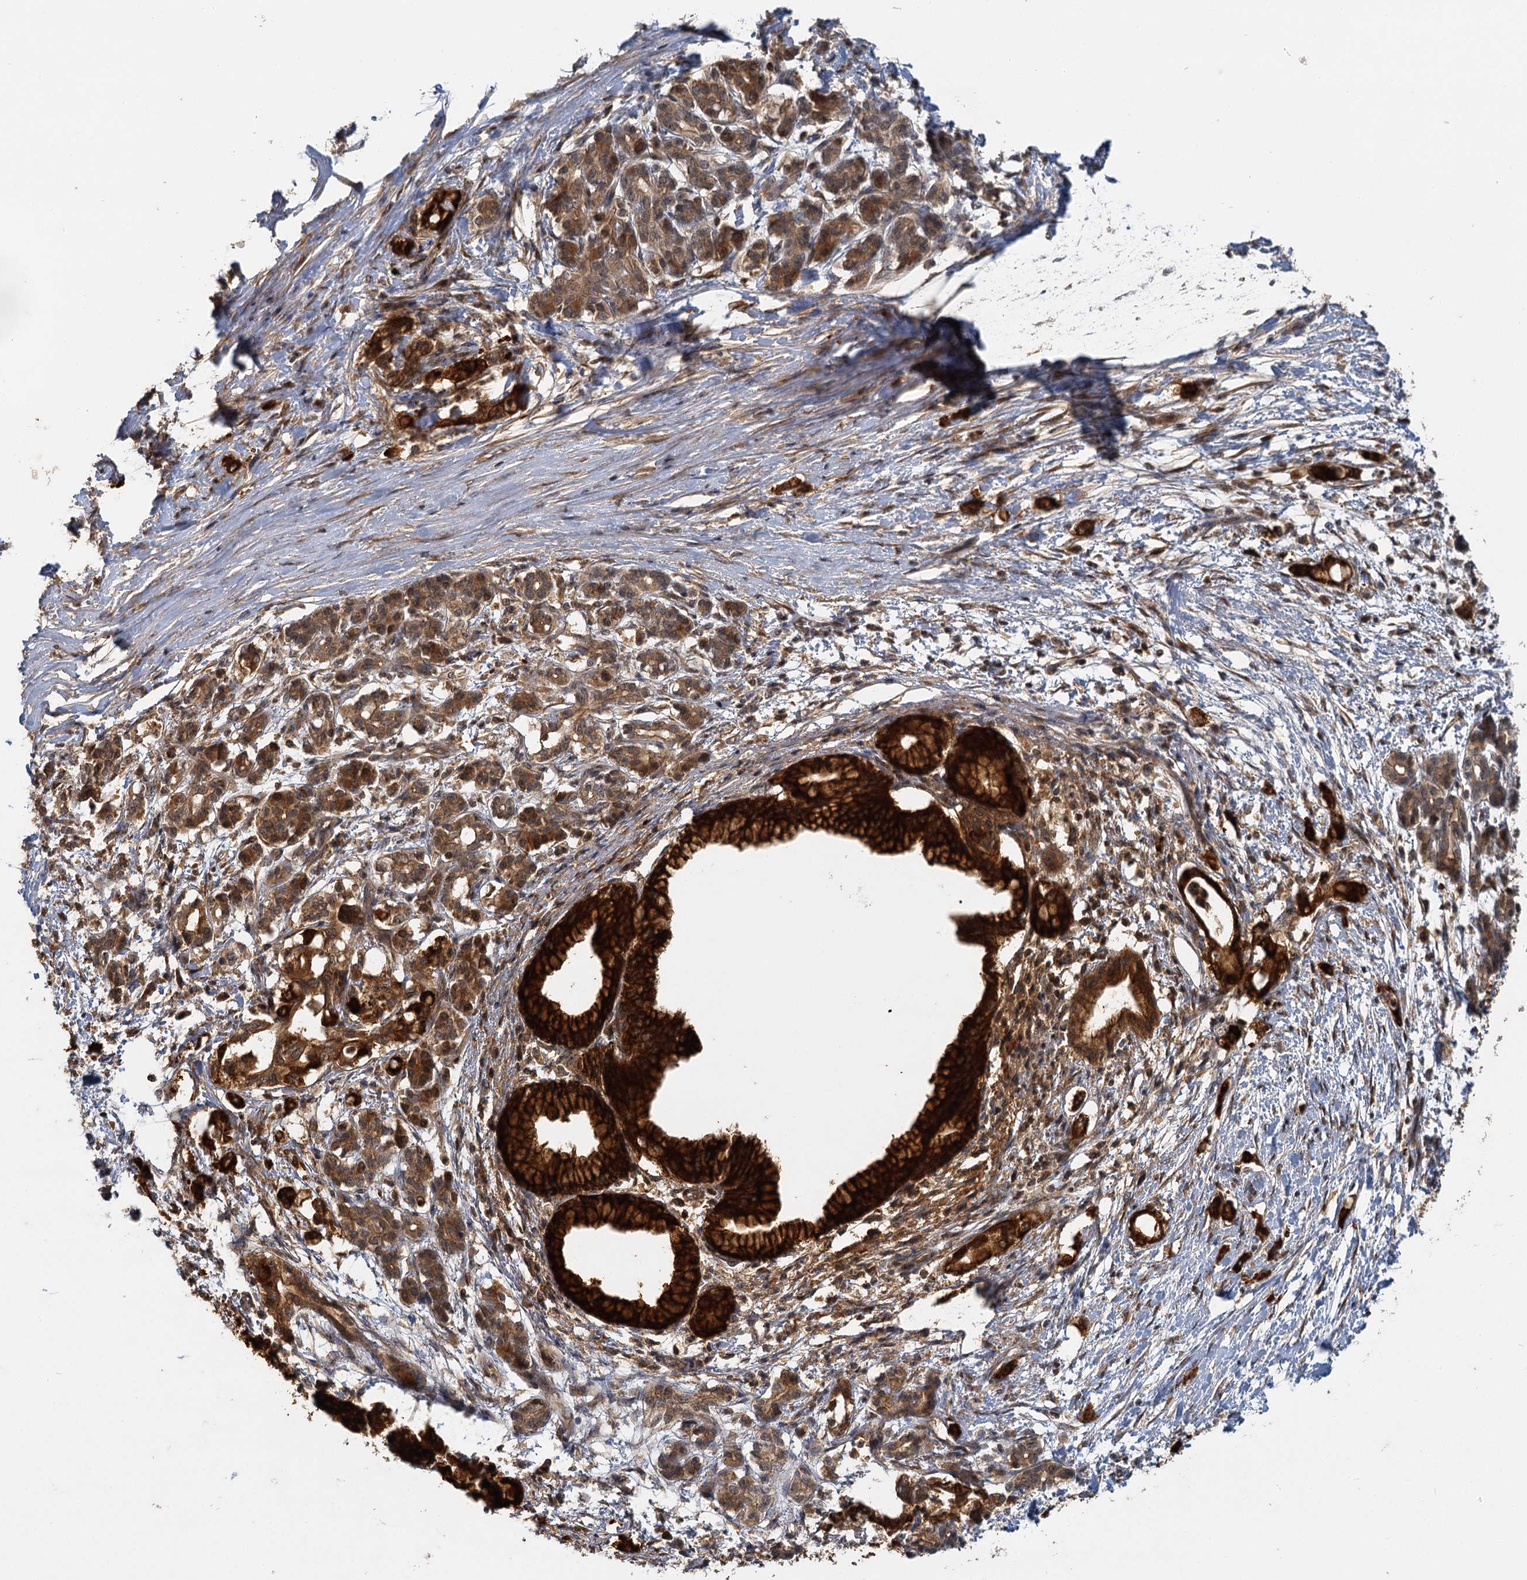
{"staining": {"intensity": "moderate", "quantity": ">75%", "location": "cytoplasmic/membranous,nuclear"}, "tissue": "pancreatic cancer", "cell_type": "Tumor cells", "image_type": "cancer", "snomed": [{"axis": "morphology", "description": "Adenocarcinoma, NOS"}, {"axis": "topography", "description": "Pancreas"}], "caption": "Pancreatic adenocarcinoma stained for a protein (brown) demonstrates moderate cytoplasmic/membranous and nuclear positive staining in approximately >75% of tumor cells.", "gene": "ZNF549", "patient": {"sex": "female", "age": 55}}